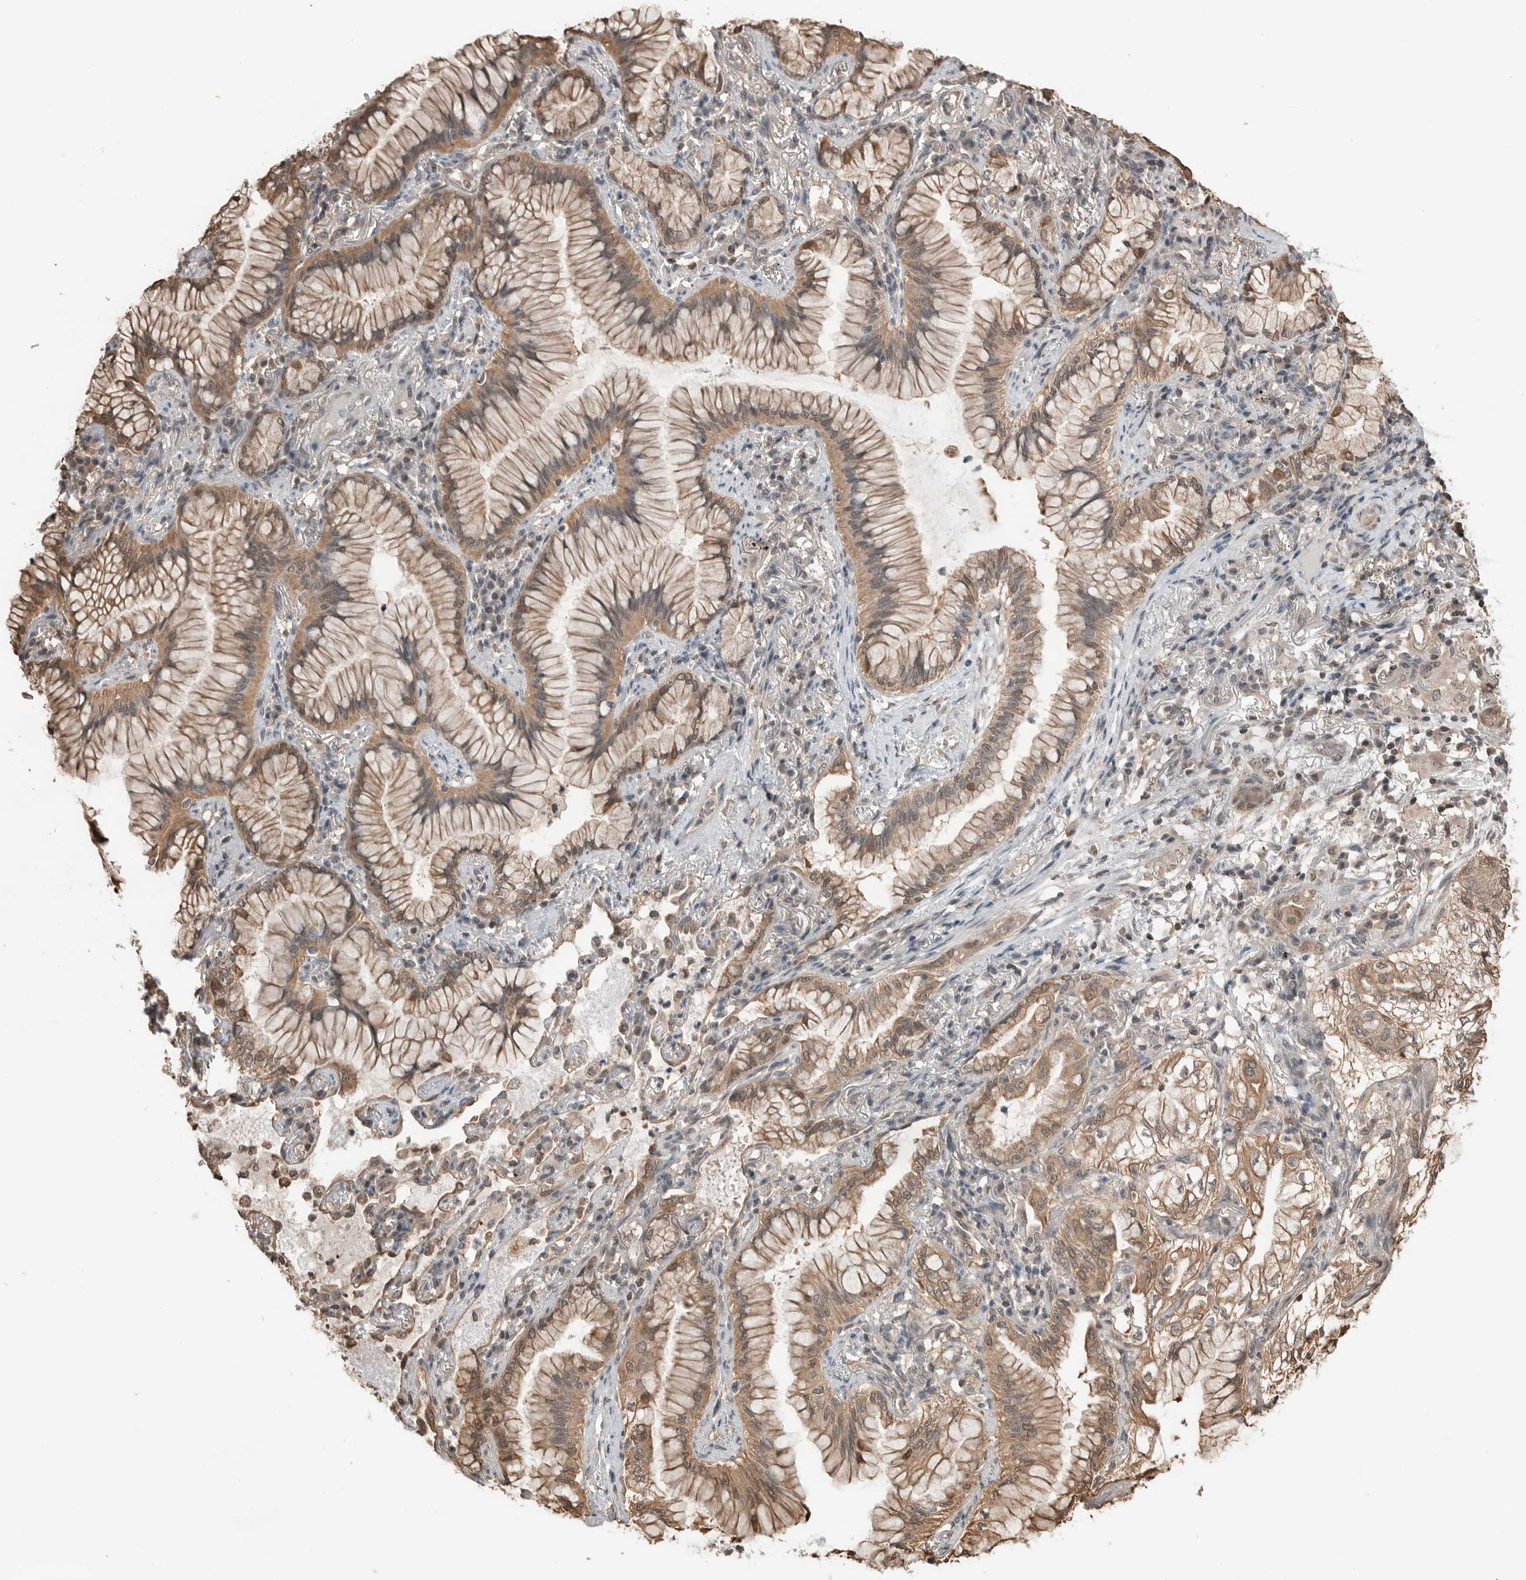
{"staining": {"intensity": "moderate", "quantity": ">75%", "location": "cytoplasmic/membranous"}, "tissue": "lung cancer", "cell_type": "Tumor cells", "image_type": "cancer", "snomed": [{"axis": "morphology", "description": "Adenocarcinoma, NOS"}, {"axis": "topography", "description": "Lung"}], "caption": "Protein staining reveals moderate cytoplasmic/membranous expression in about >75% of tumor cells in adenocarcinoma (lung).", "gene": "PEAK1", "patient": {"sex": "female", "age": 70}}